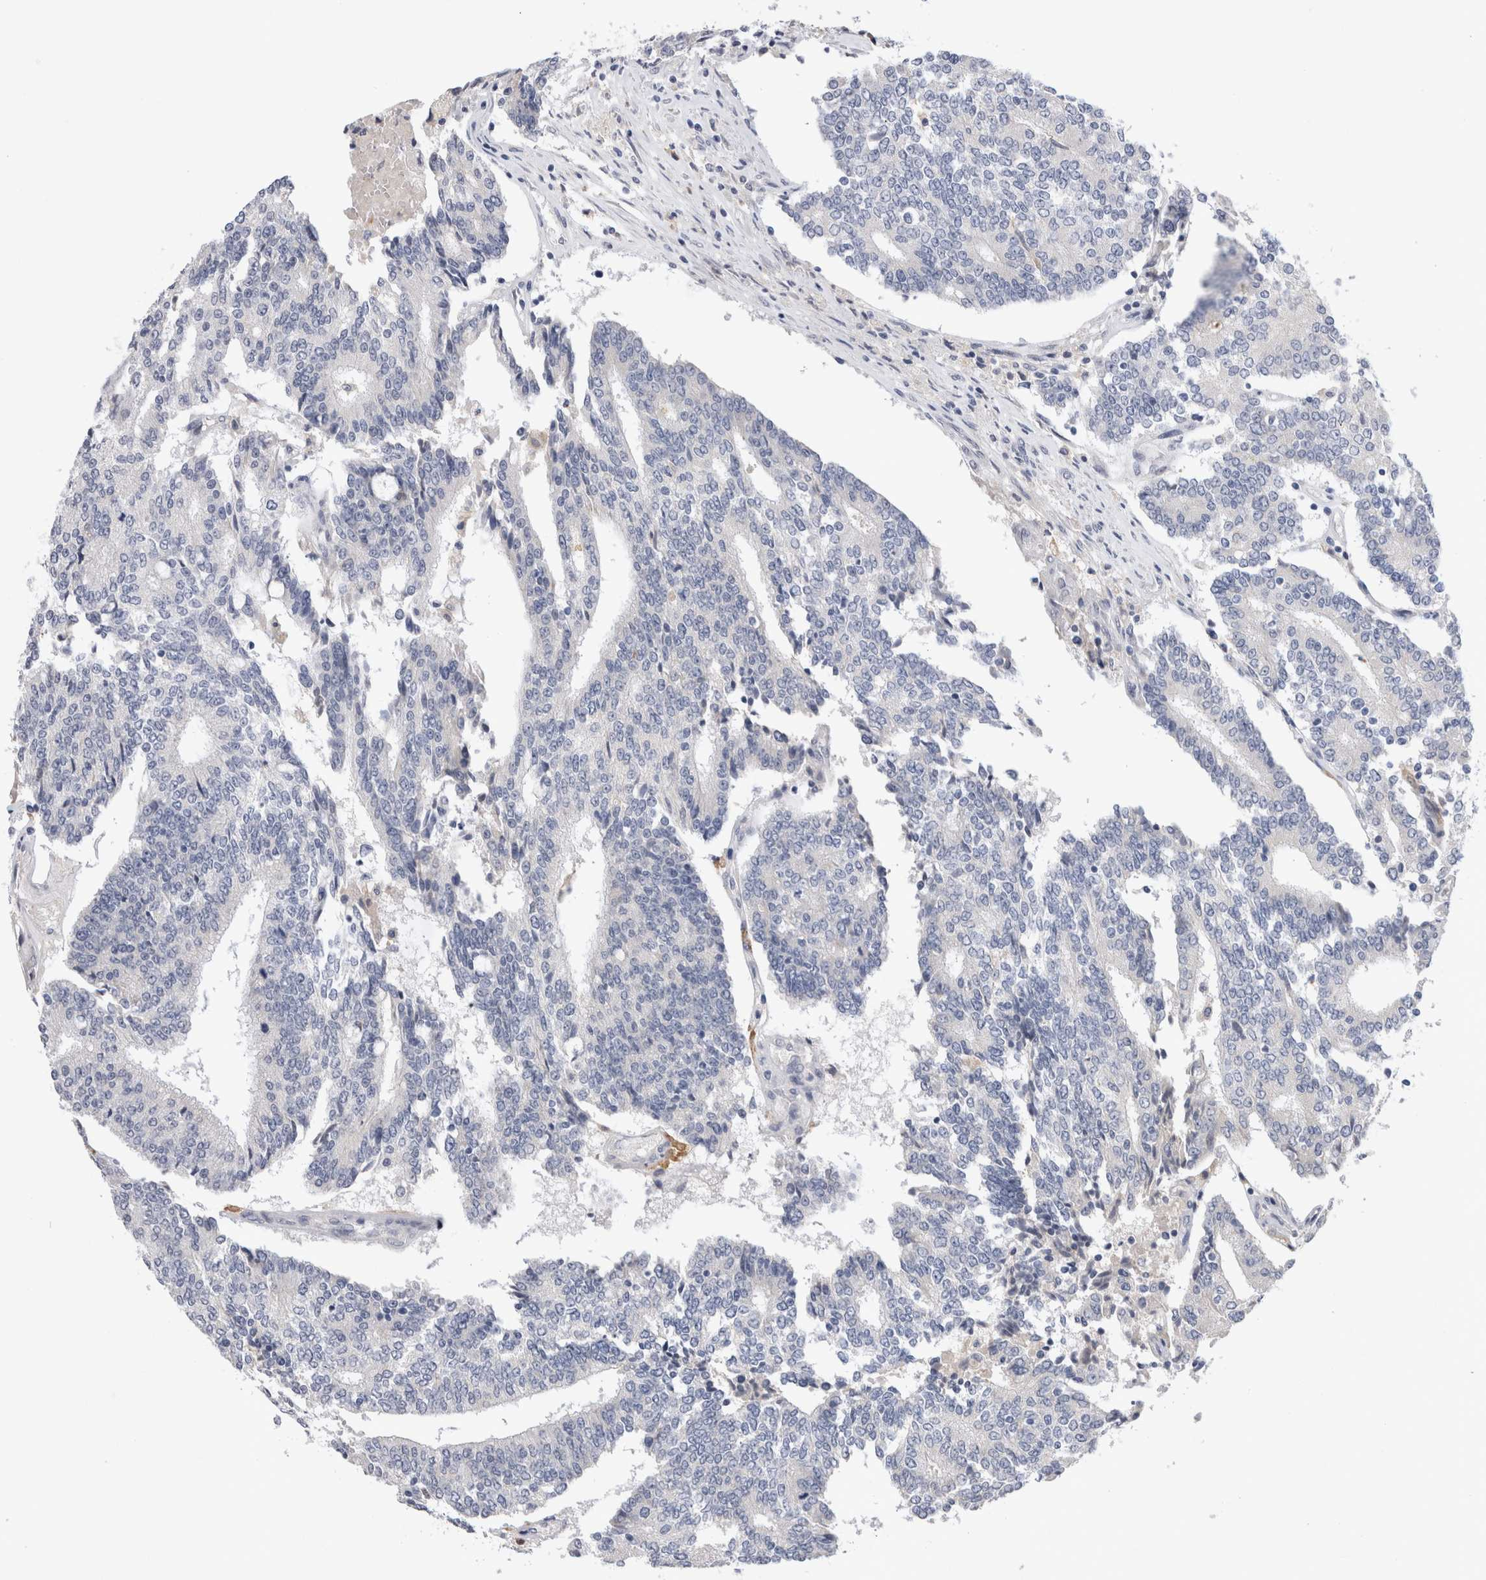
{"staining": {"intensity": "negative", "quantity": "none", "location": "none"}, "tissue": "prostate cancer", "cell_type": "Tumor cells", "image_type": "cancer", "snomed": [{"axis": "morphology", "description": "Normal tissue, NOS"}, {"axis": "morphology", "description": "Adenocarcinoma, High grade"}, {"axis": "topography", "description": "Prostate"}, {"axis": "topography", "description": "Seminal veicle"}], "caption": "DAB (3,3'-diaminobenzidine) immunohistochemical staining of human adenocarcinoma (high-grade) (prostate) demonstrates no significant staining in tumor cells.", "gene": "VSIG4", "patient": {"sex": "male", "age": 55}}